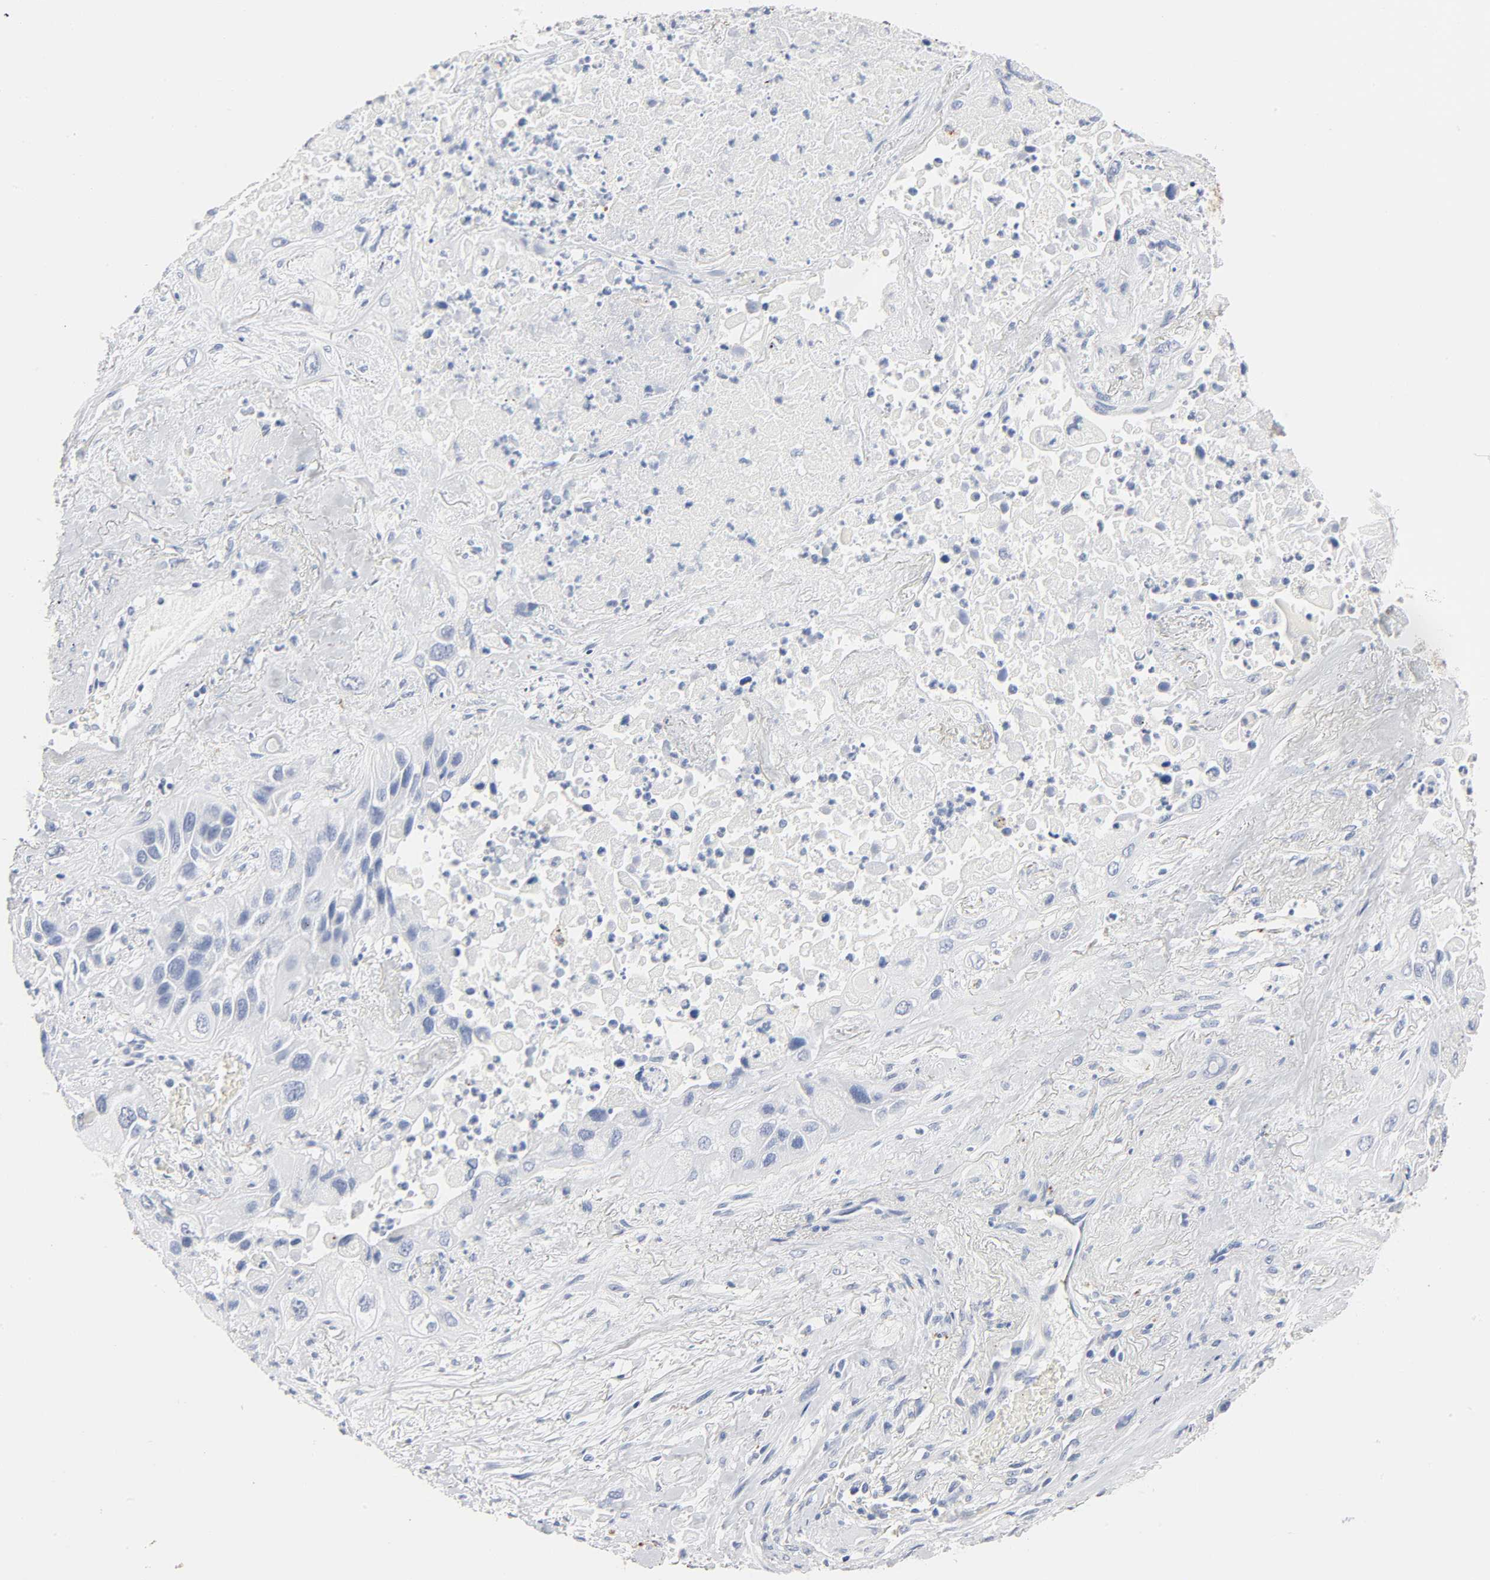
{"staining": {"intensity": "negative", "quantity": "none", "location": "none"}, "tissue": "lung cancer", "cell_type": "Tumor cells", "image_type": "cancer", "snomed": [{"axis": "morphology", "description": "Squamous cell carcinoma, NOS"}, {"axis": "topography", "description": "Lung"}], "caption": "An image of lung squamous cell carcinoma stained for a protein shows no brown staining in tumor cells.", "gene": "PLP1", "patient": {"sex": "female", "age": 76}}